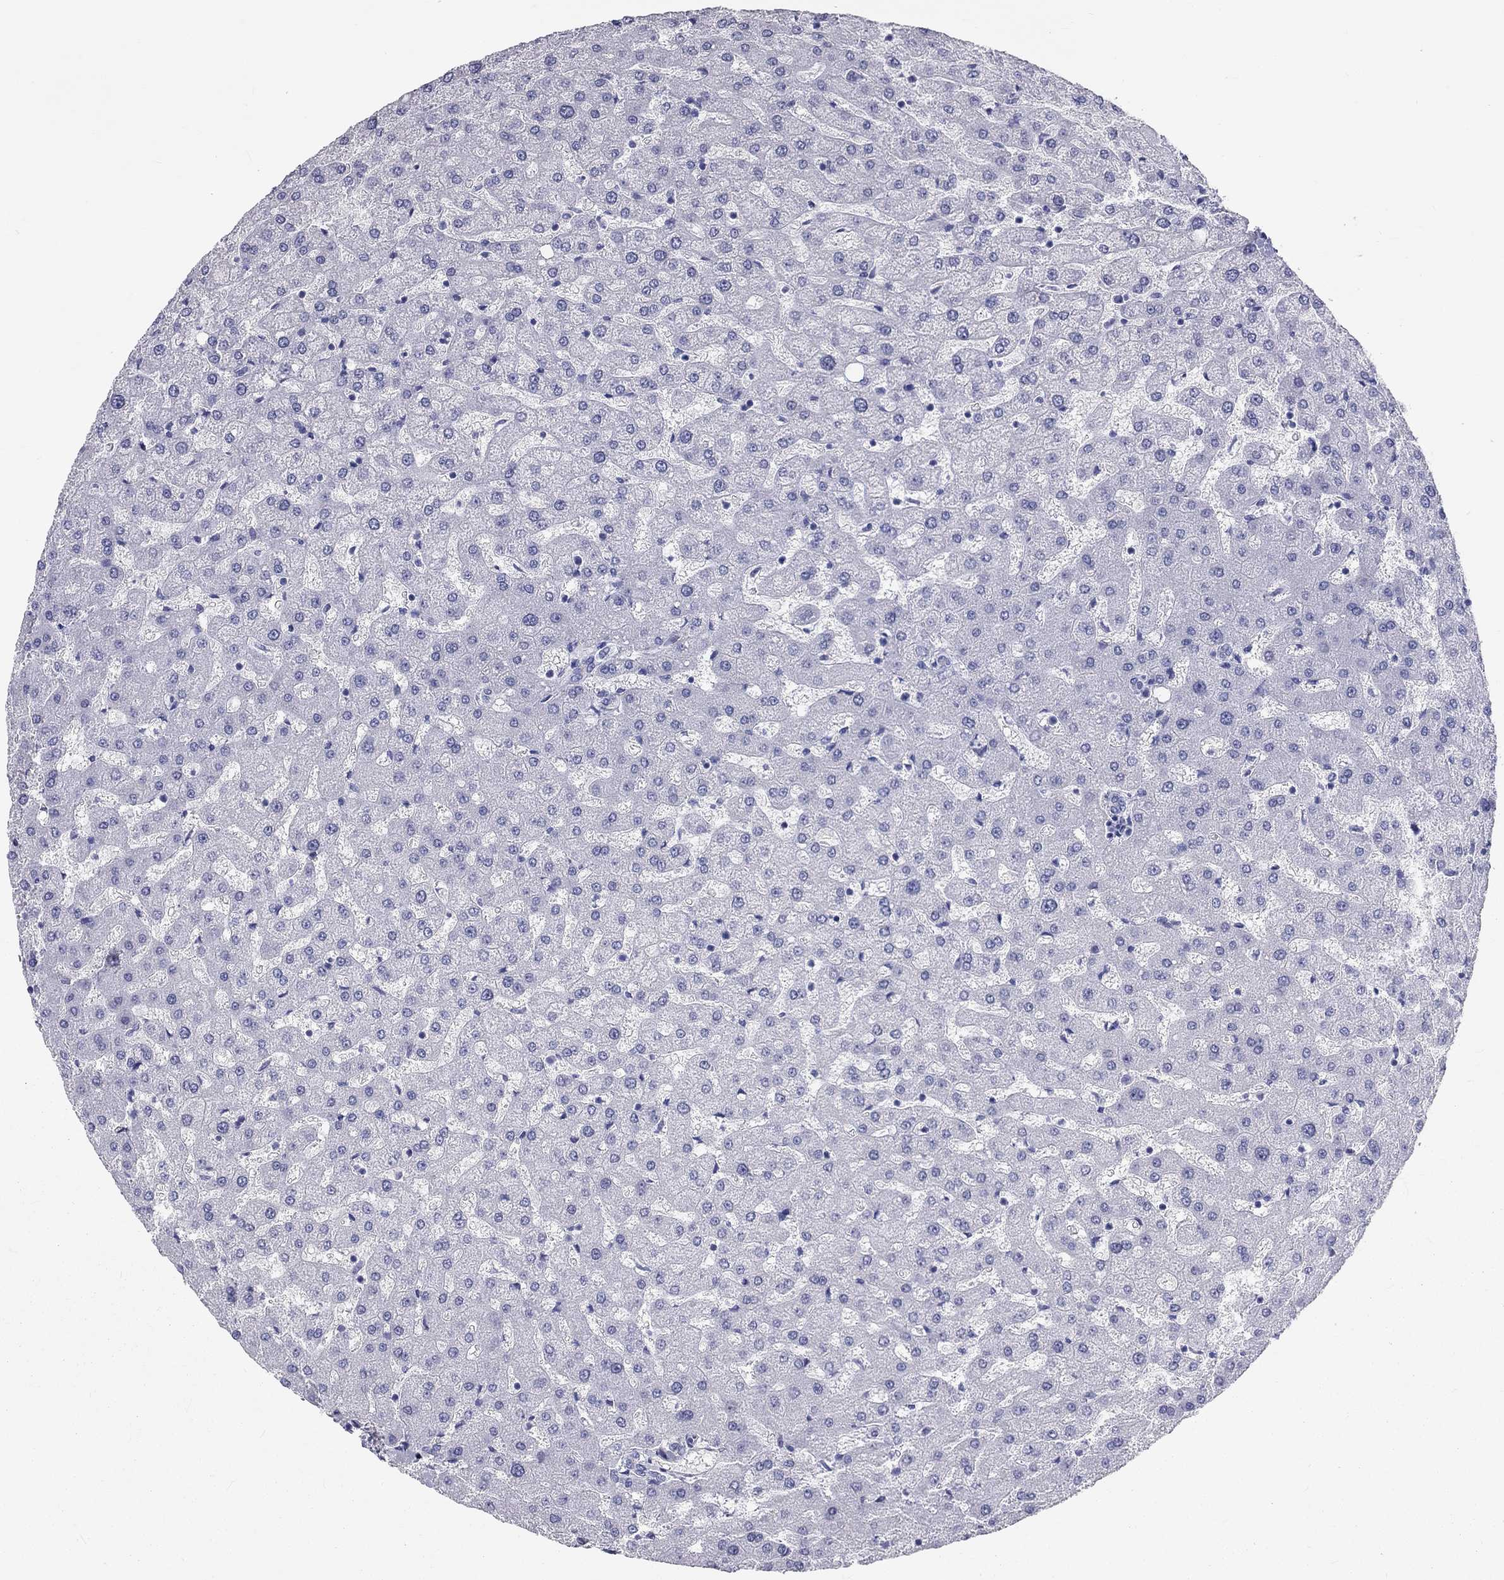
{"staining": {"intensity": "negative", "quantity": "none", "location": "none"}, "tissue": "liver", "cell_type": "Cholangiocytes", "image_type": "normal", "snomed": [{"axis": "morphology", "description": "Normal tissue, NOS"}, {"axis": "topography", "description": "Liver"}], "caption": "IHC micrograph of unremarkable human liver stained for a protein (brown), which exhibits no staining in cholangiocytes. Brightfield microscopy of immunohistochemistry (IHC) stained with DAB (brown) and hematoxylin (blue), captured at high magnification.", "gene": "DNALI1", "patient": {"sex": "female", "age": 50}}